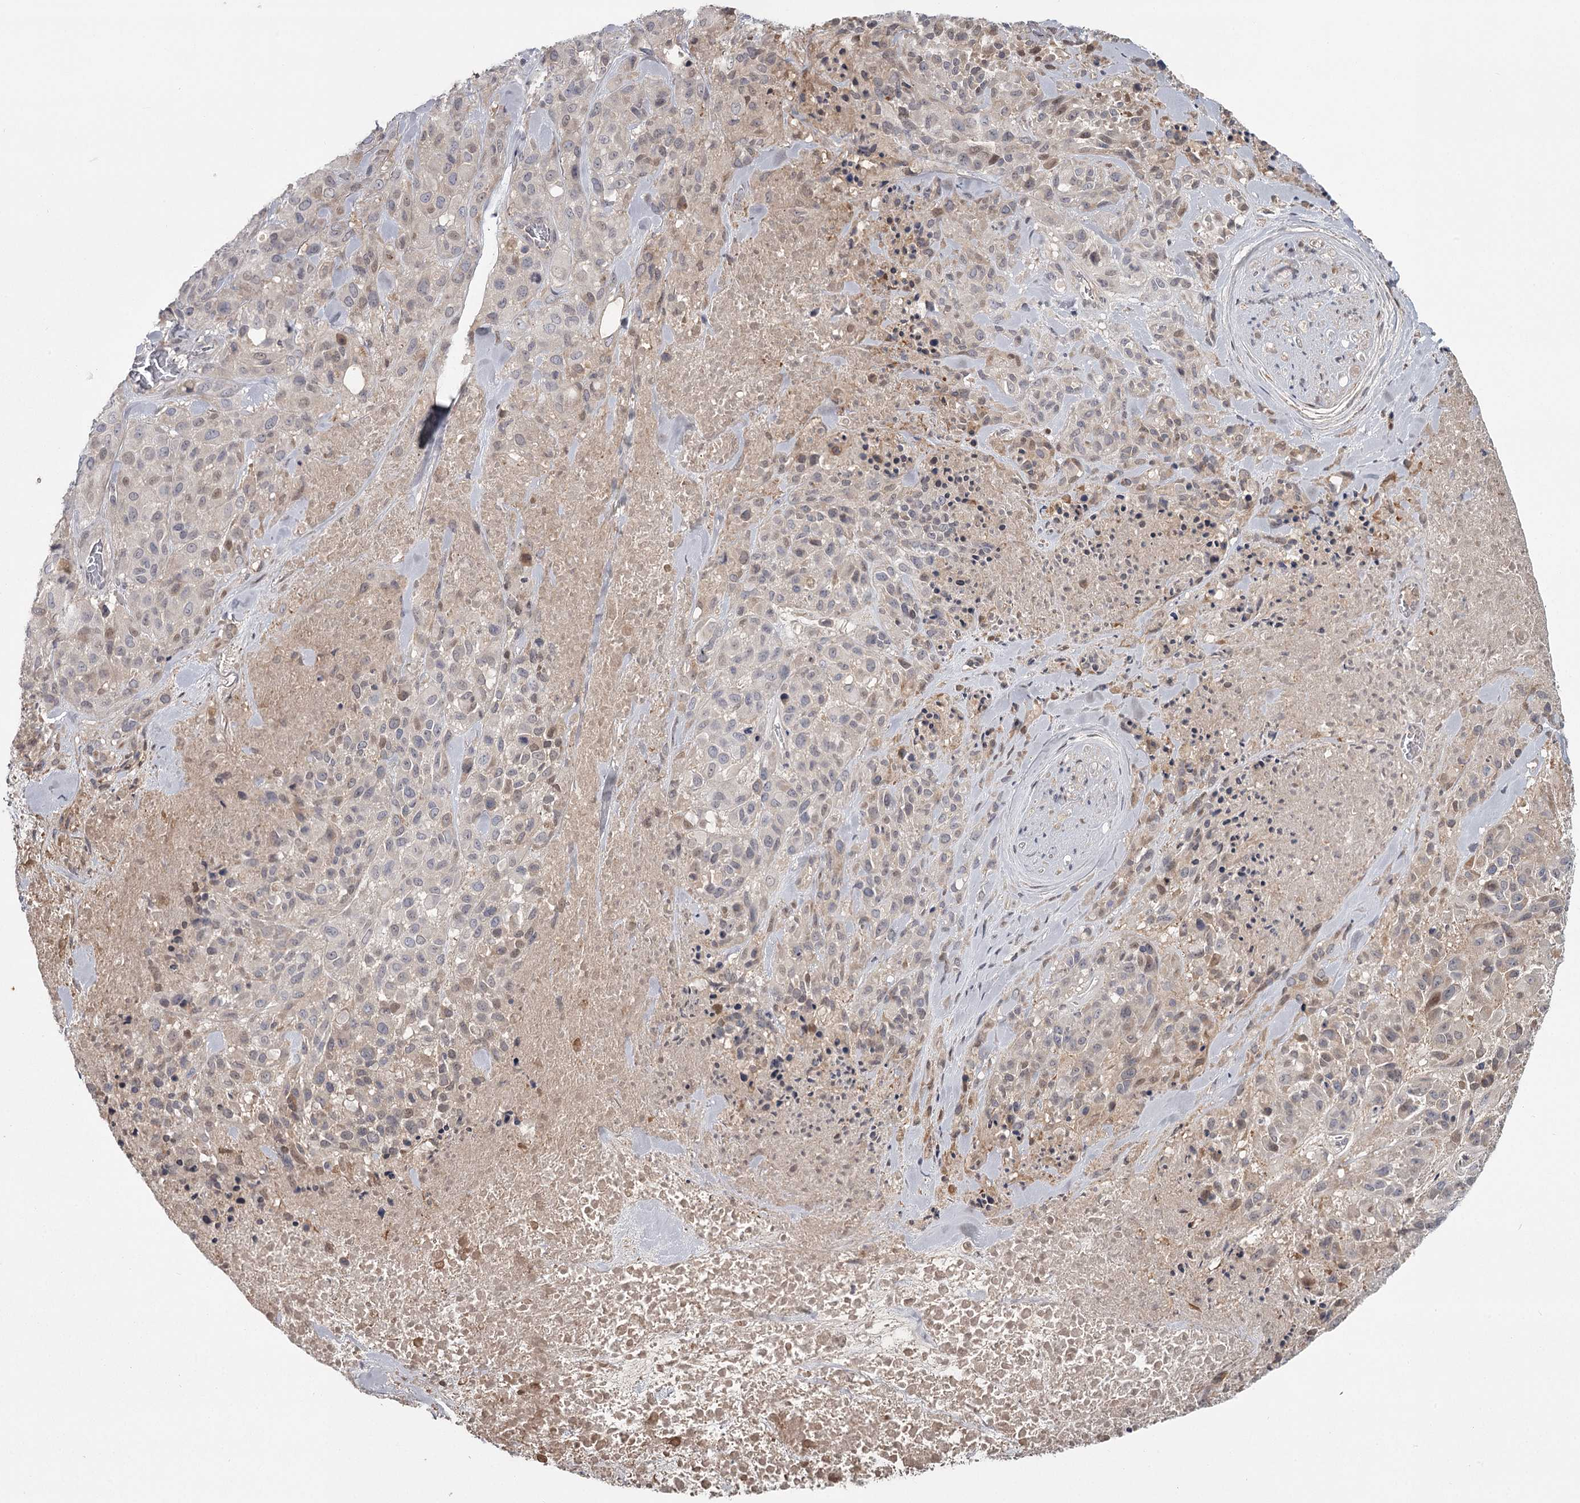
{"staining": {"intensity": "moderate", "quantity": "<25%", "location": "cytoplasmic/membranous"}, "tissue": "melanoma", "cell_type": "Tumor cells", "image_type": "cancer", "snomed": [{"axis": "morphology", "description": "Malignant melanoma, Metastatic site"}, {"axis": "topography", "description": "Skin"}], "caption": "Immunohistochemical staining of human melanoma shows moderate cytoplasmic/membranous protein expression in about <25% of tumor cells.", "gene": "DHRS9", "patient": {"sex": "female", "age": 81}}